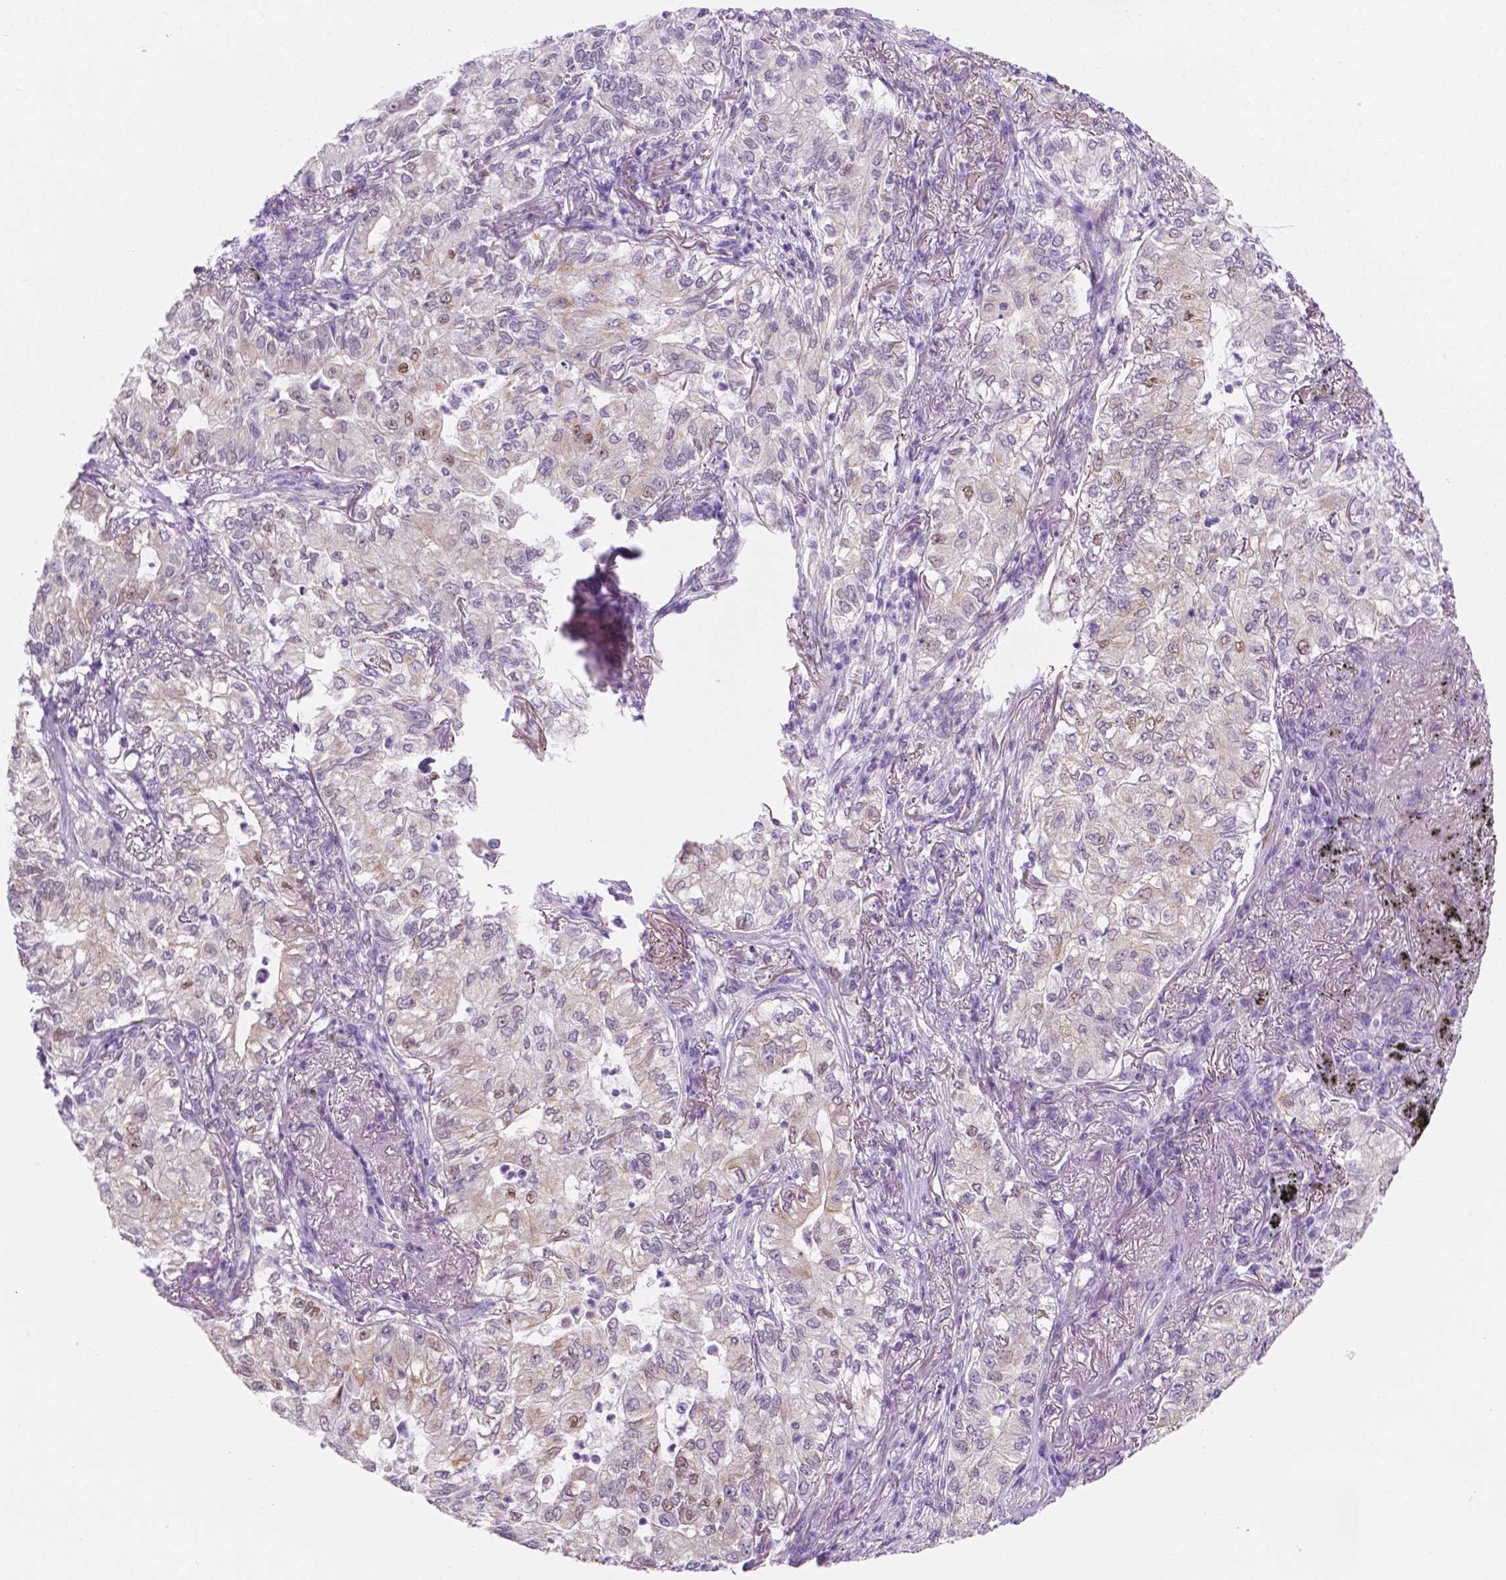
{"staining": {"intensity": "negative", "quantity": "none", "location": "none"}, "tissue": "lung cancer", "cell_type": "Tumor cells", "image_type": "cancer", "snomed": [{"axis": "morphology", "description": "Adenocarcinoma, NOS"}, {"axis": "topography", "description": "Lung"}], "caption": "Photomicrograph shows no significant protein staining in tumor cells of lung adenocarcinoma.", "gene": "EPPK1", "patient": {"sex": "female", "age": 73}}